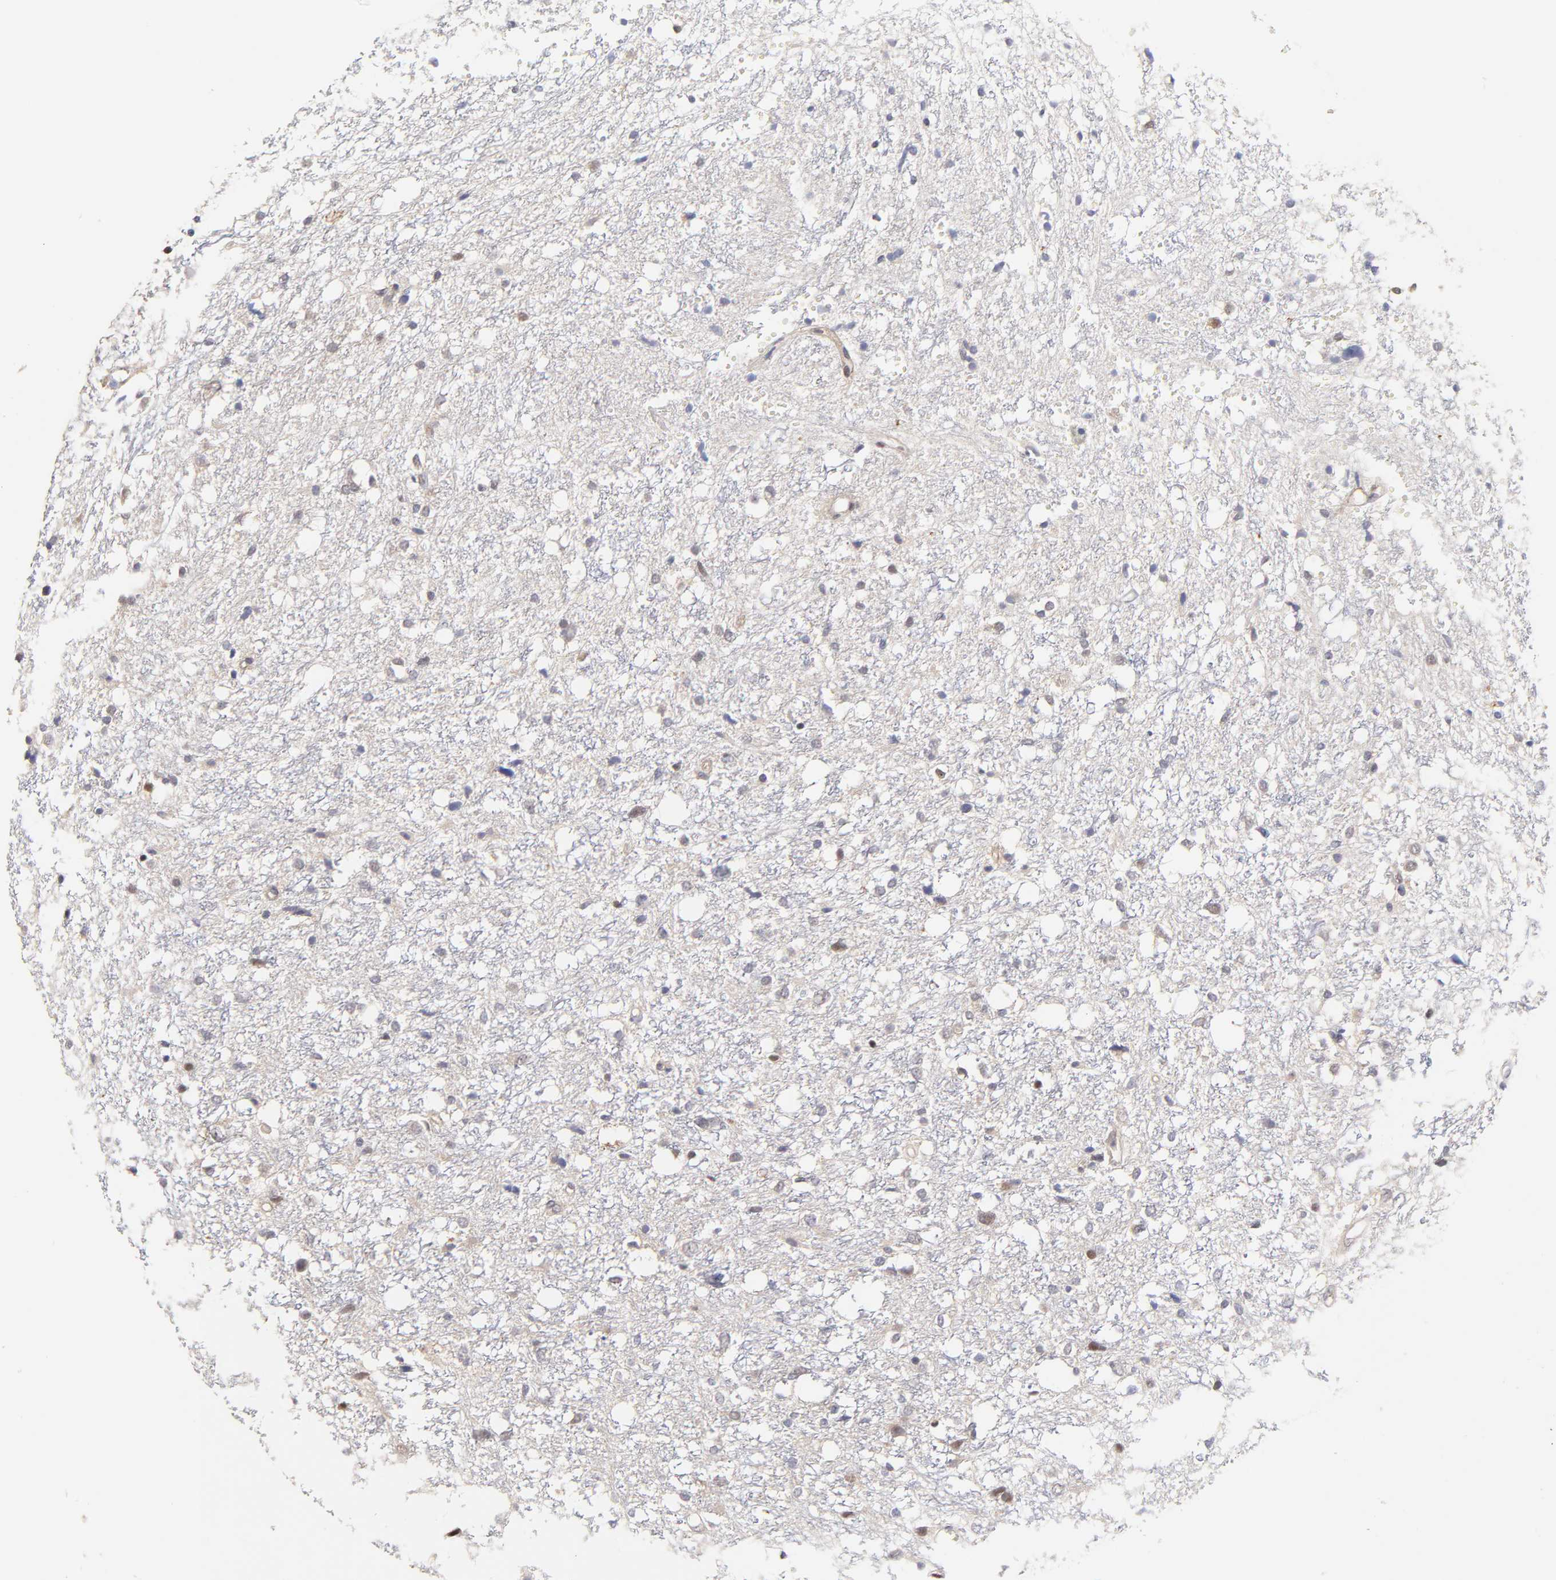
{"staining": {"intensity": "weak", "quantity": "<25%", "location": "cytoplasmic/membranous"}, "tissue": "glioma", "cell_type": "Tumor cells", "image_type": "cancer", "snomed": [{"axis": "morphology", "description": "Glioma, malignant, High grade"}, {"axis": "topography", "description": "Brain"}], "caption": "Immunohistochemistry photomicrograph of malignant glioma (high-grade) stained for a protein (brown), which exhibits no positivity in tumor cells.", "gene": "ZNF10", "patient": {"sex": "female", "age": 59}}